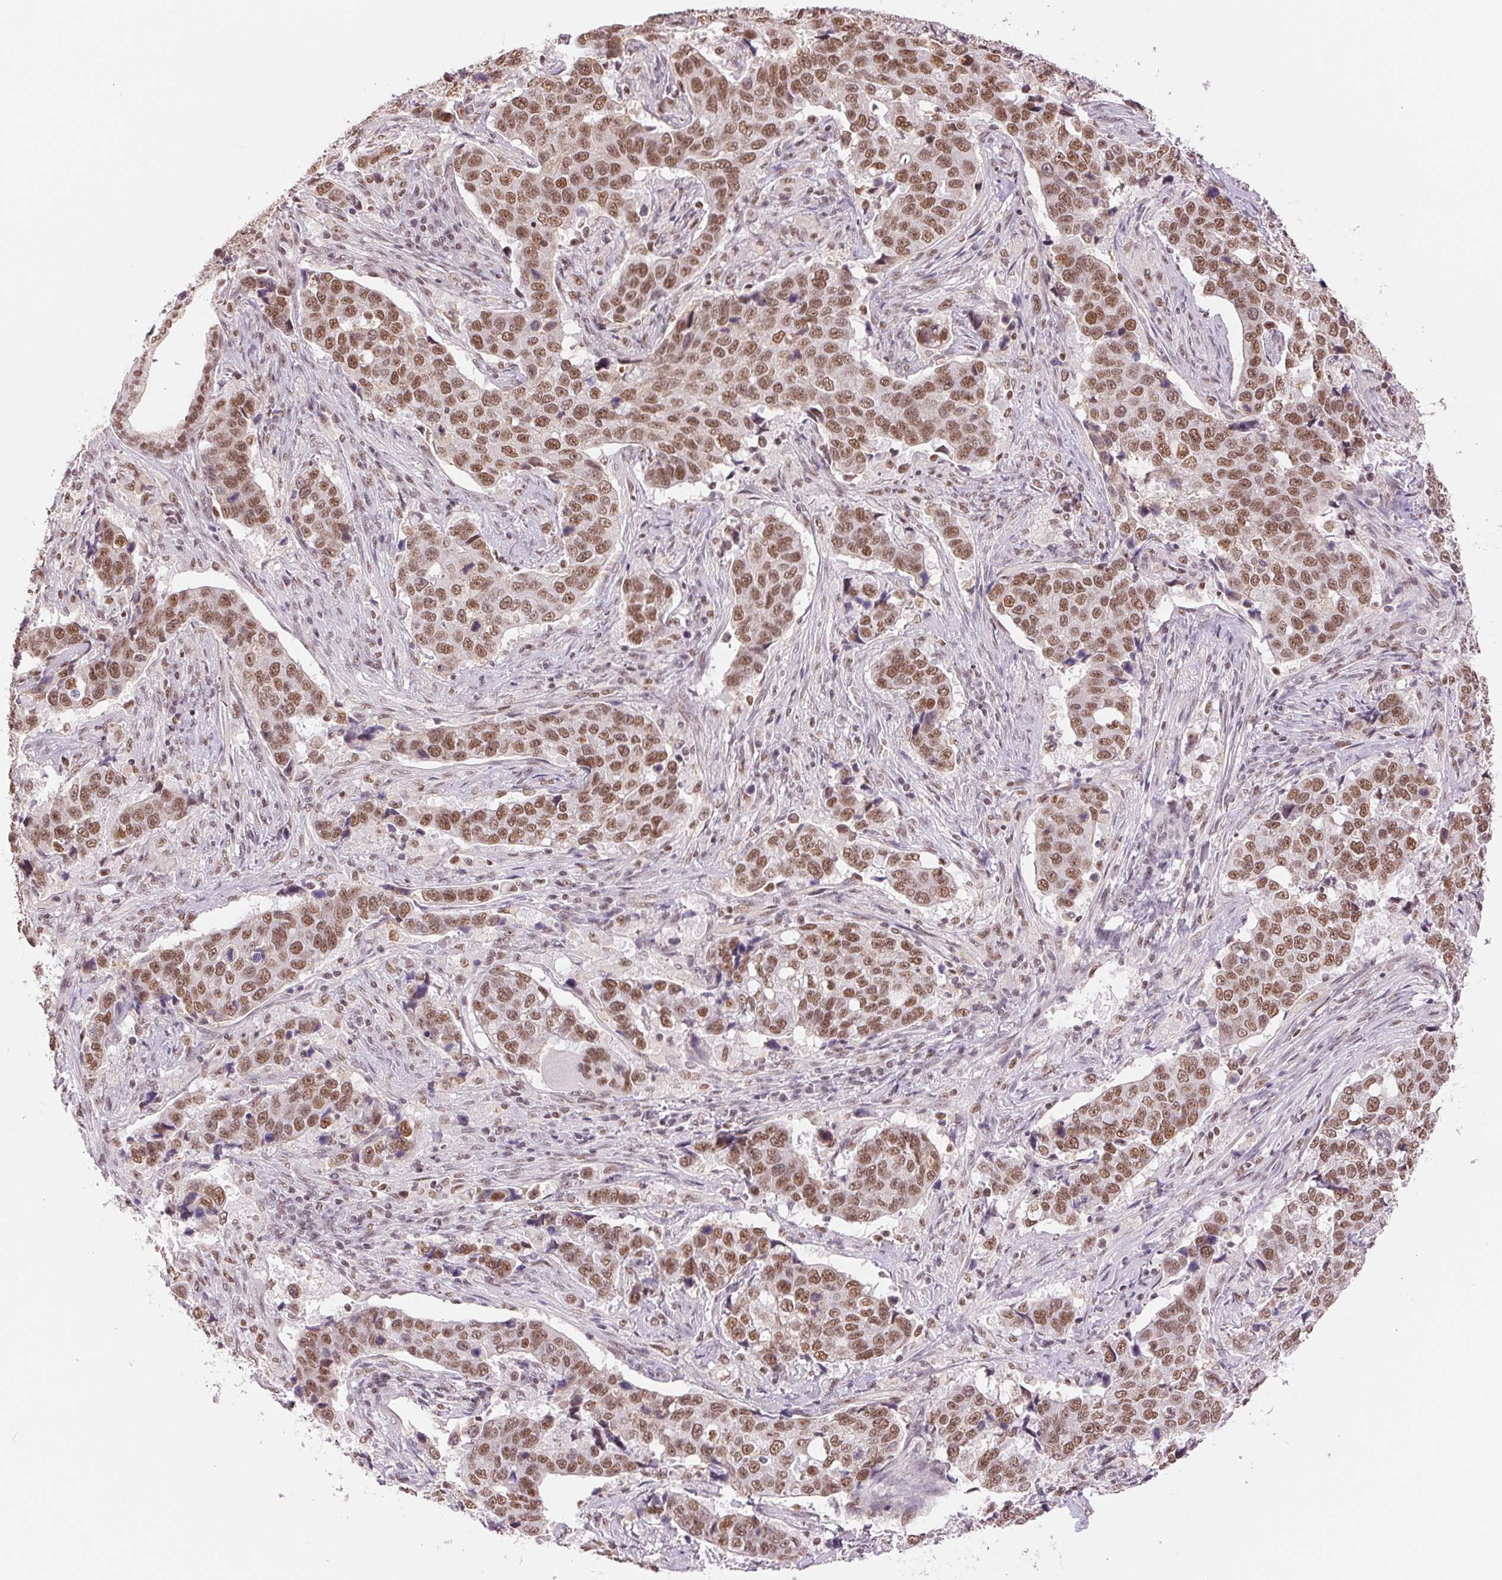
{"staining": {"intensity": "moderate", "quantity": ">75%", "location": "nuclear"}, "tissue": "lung cancer", "cell_type": "Tumor cells", "image_type": "cancer", "snomed": [{"axis": "morphology", "description": "Squamous cell carcinoma, NOS"}, {"axis": "topography", "description": "Lymph node"}, {"axis": "topography", "description": "Lung"}], "caption": "The immunohistochemical stain shows moderate nuclear expression in tumor cells of lung squamous cell carcinoma tissue.", "gene": "RPRD1B", "patient": {"sex": "male", "age": 61}}